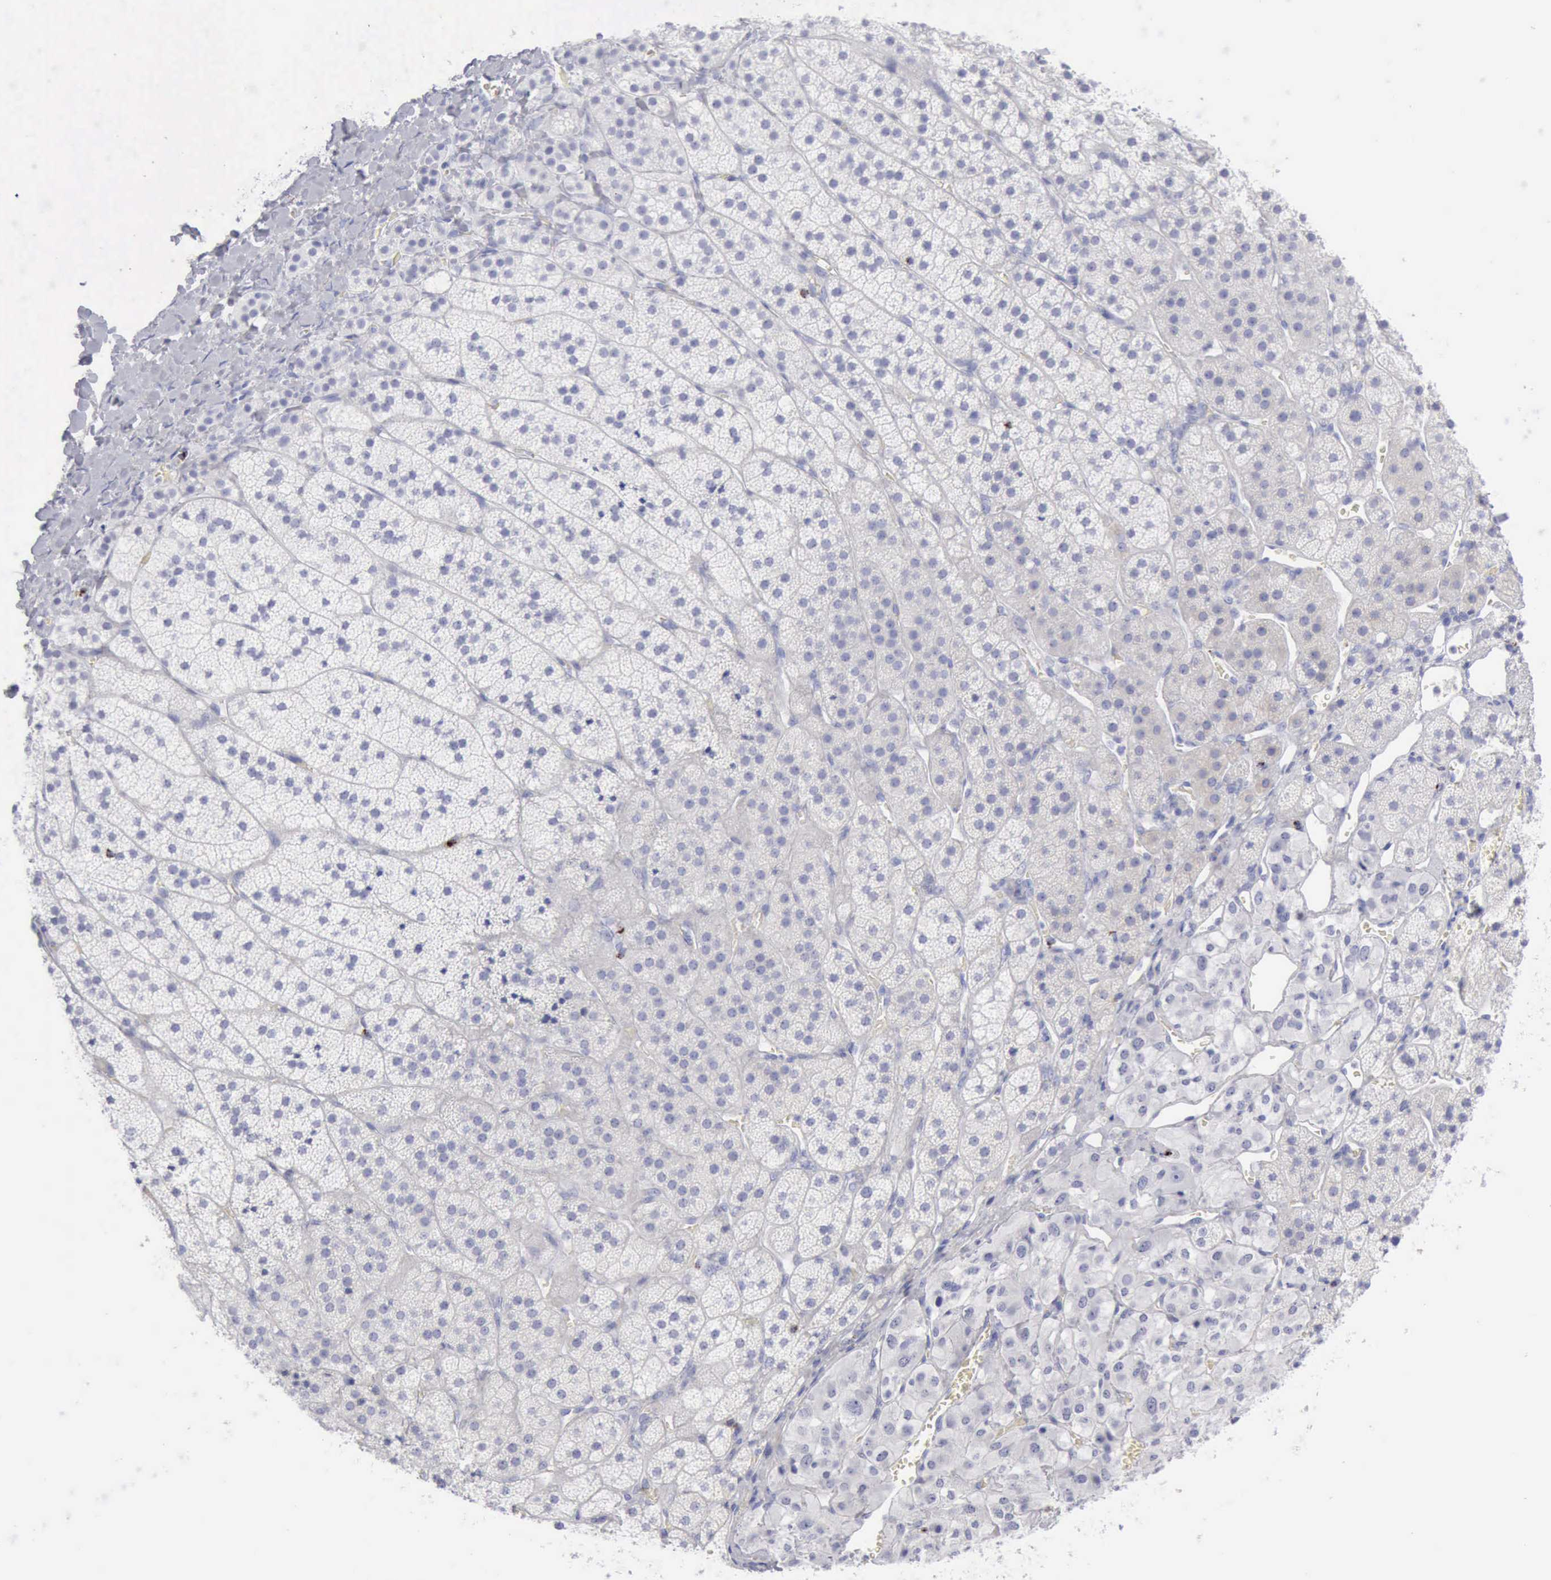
{"staining": {"intensity": "negative", "quantity": "none", "location": "none"}, "tissue": "adrenal gland", "cell_type": "Glandular cells", "image_type": "normal", "snomed": [{"axis": "morphology", "description": "Normal tissue, NOS"}, {"axis": "topography", "description": "Adrenal gland"}], "caption": "IHC image of benign adrenal gland: human adrenal gland stained with DAB (3,3'-diaminobenzidine) reveals no significant protein staining in glandular cells.", "gene": "GZMB", "patient": {"sex": "female", "age": 44}}